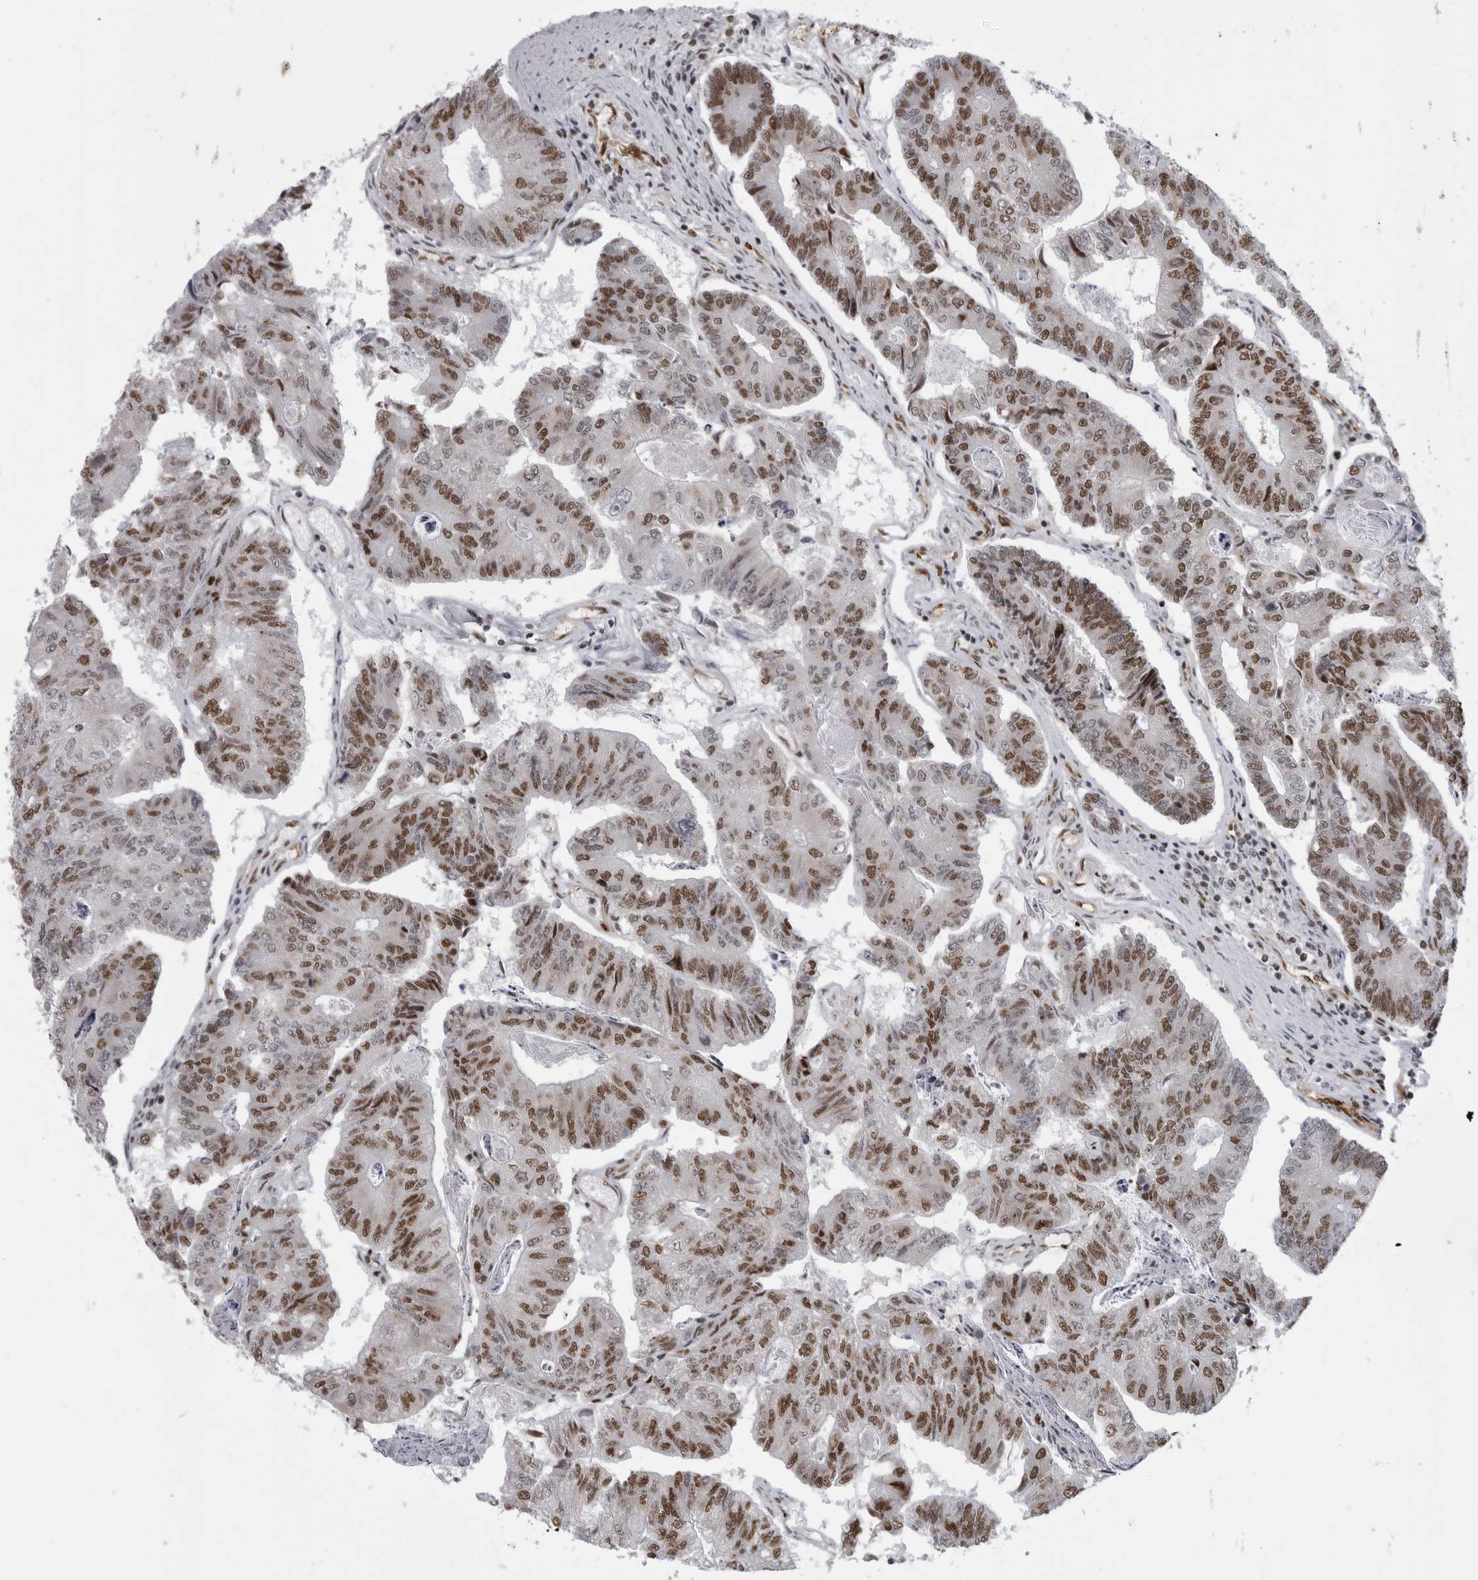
{"staining": {"intensity": "moderate", "quantity": ">75%", "location": "nuclear"}, "tissue": "colorectal cancer", "cell_type": "Tumor cells", "image_type": "cancer", "snomed": [{"axis": "morphology", "description": "Adenocarcinoma, NOS"}, {"axis": "topography", "description": "Colon"}], "caption": "Human colorectal cancer (adenocarcinoma) stained with a brown dye reveals moderate nuclear positive expression in about >75% of tumor cells.", "gene": "RNF26", "patient": {"sex": "female", "age": 67}}